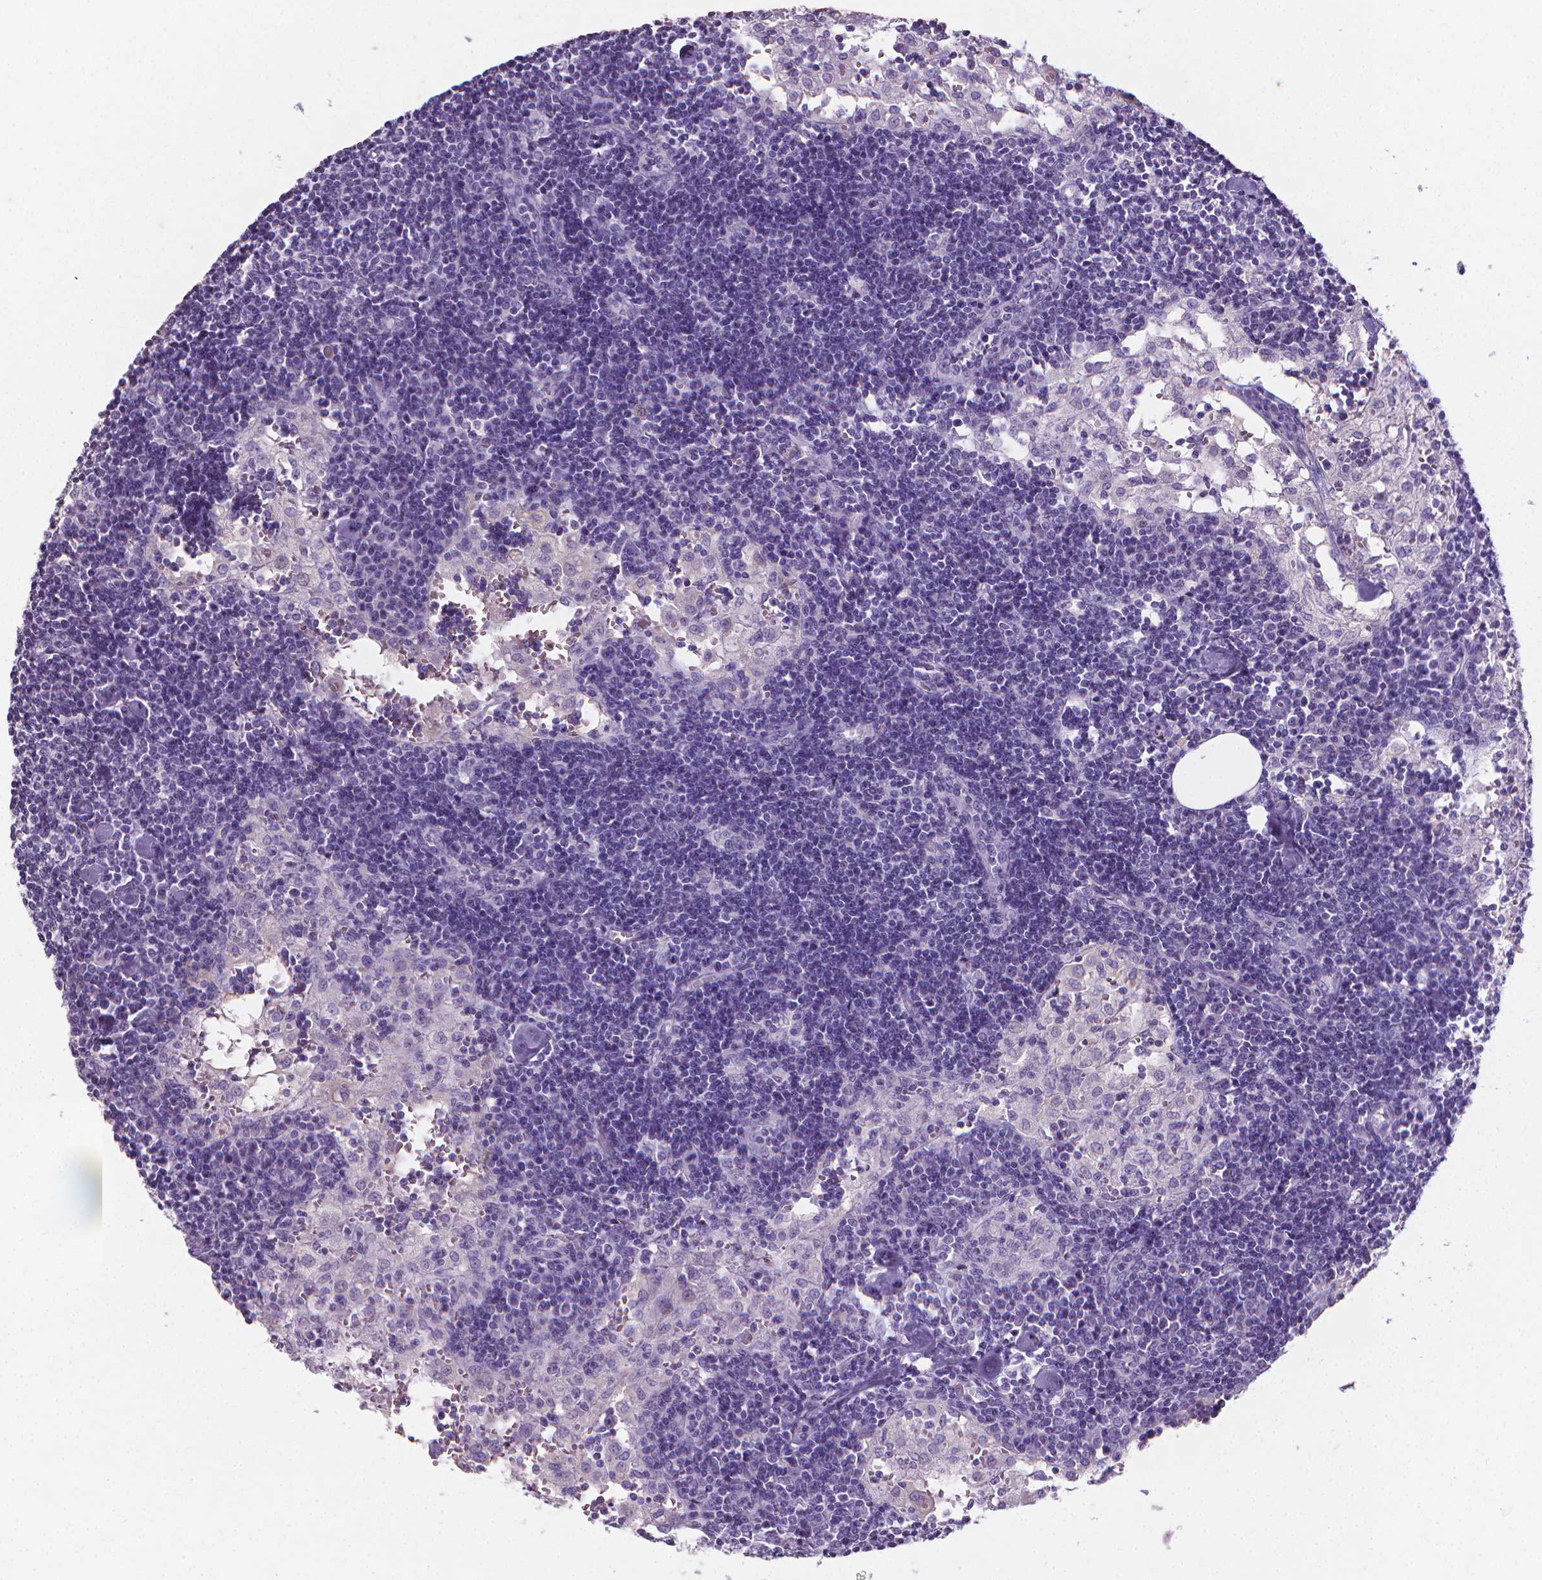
{"staining": {"intensity": "negative", "quantity": "none", "location": "none"}, "tissue": "lymph node", "cell_type": "Germinal center cells", "image_type": "normal", "snomed": [{"axis": "morphology", "description": "Normal tissue, NOS"}, {"axis": "topography", "description": "Lymph node"}], "caption": "IHC of unremarkable human lymph node reveals no positivity in germinal center cells.", "gene": "XPNPEP2", "patient": {"sex": "male", "age": 55}}